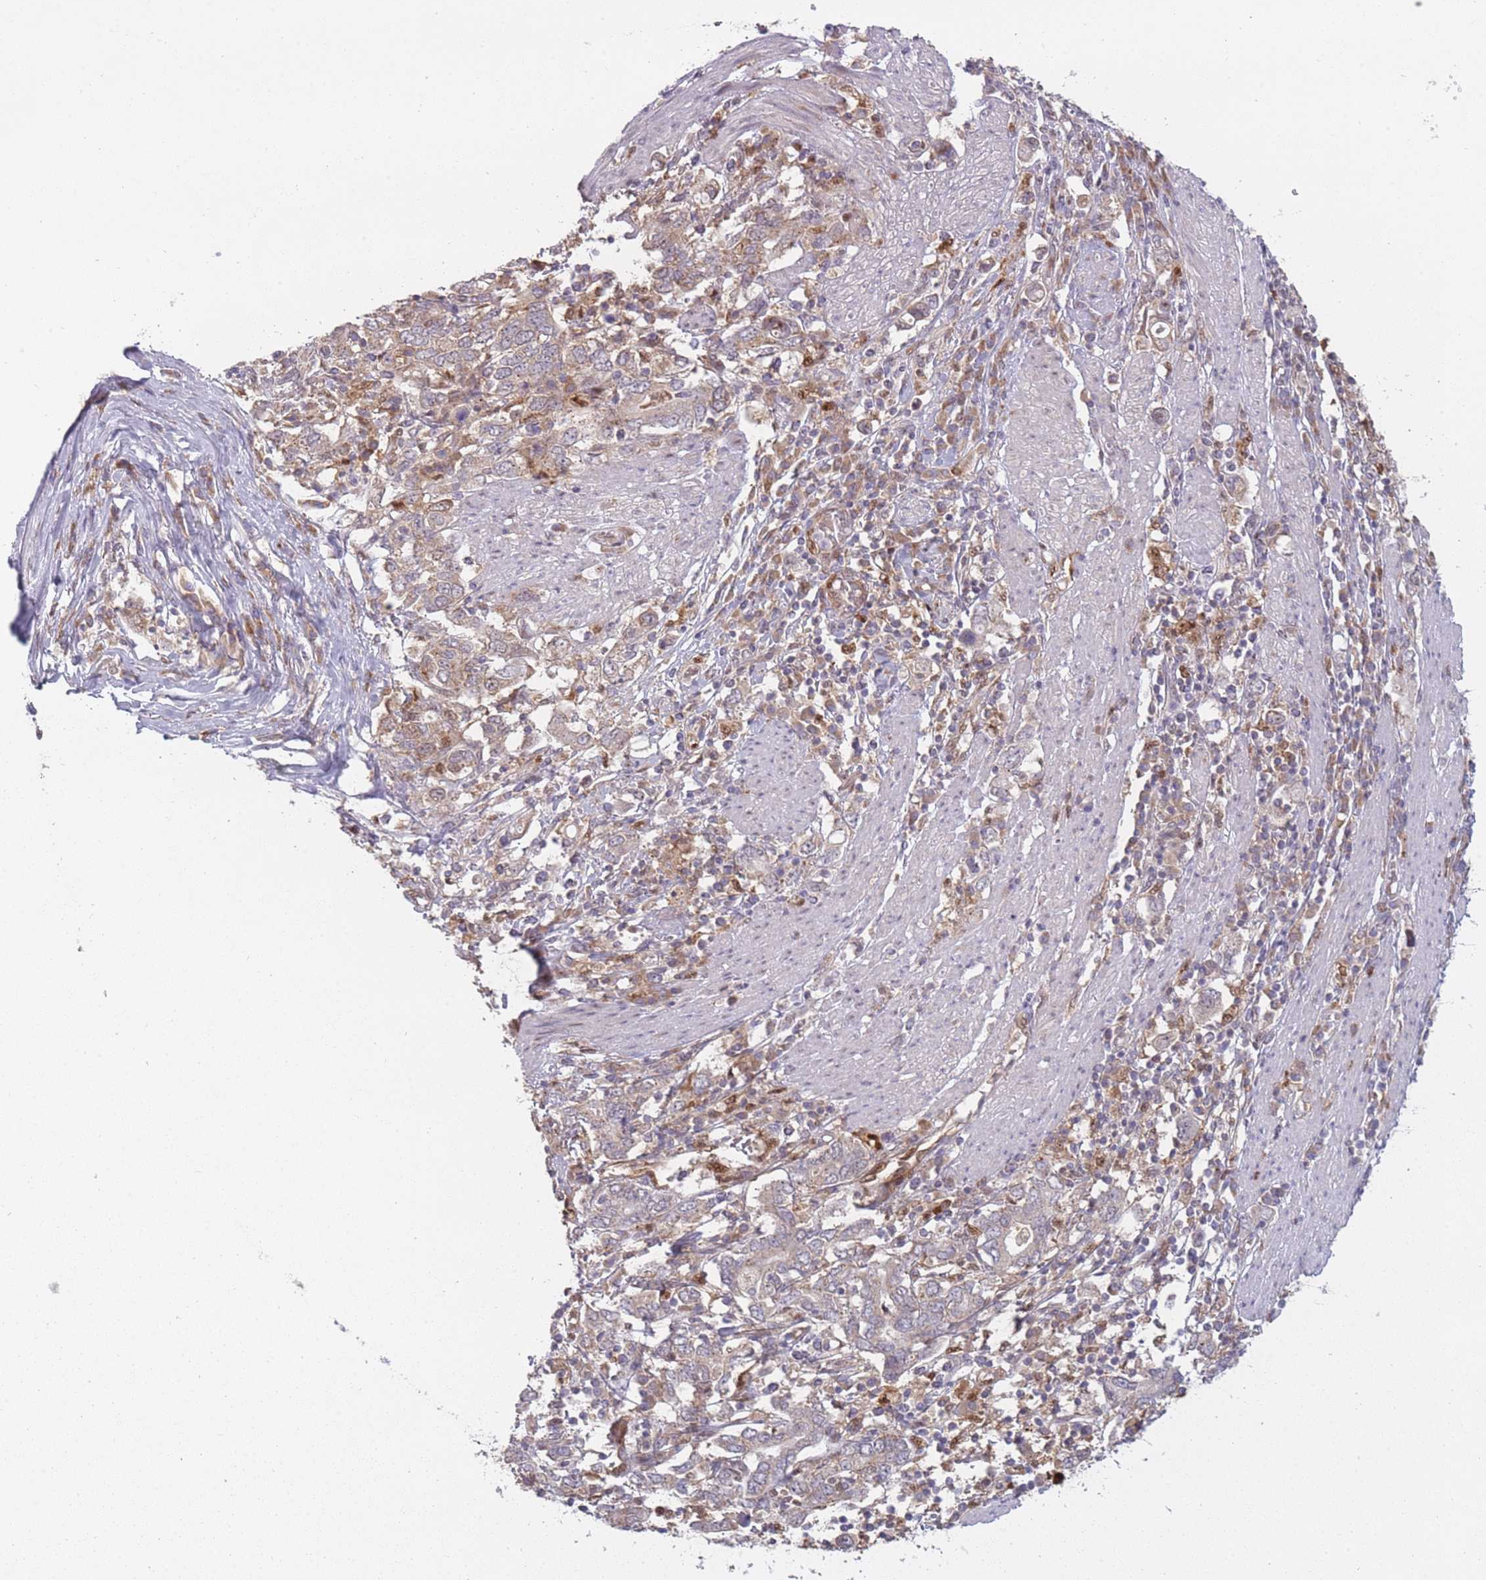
{"staining": {"intensity": "weak", "quantity": "<25%", "location": "cytoplasmic/membranous"}, "tissue": "stomach cancer", "cell_type": "Tumor cells", "image_type": "cancer", "snomed": [{"axis": "morphology", "description": "Adenocarcinoma, NOS"}, {"axis": "topography", "description": "Stomach, upper"}, {"axis": "topography", "description": "Stomach"}], "caption": "DAB immunohistochemical staining of adenocarcinoma (stomach) displays no significant staining in tumor cells.", "gene": "LGALS9", "patient": {"sex": "male", "age": 62}}